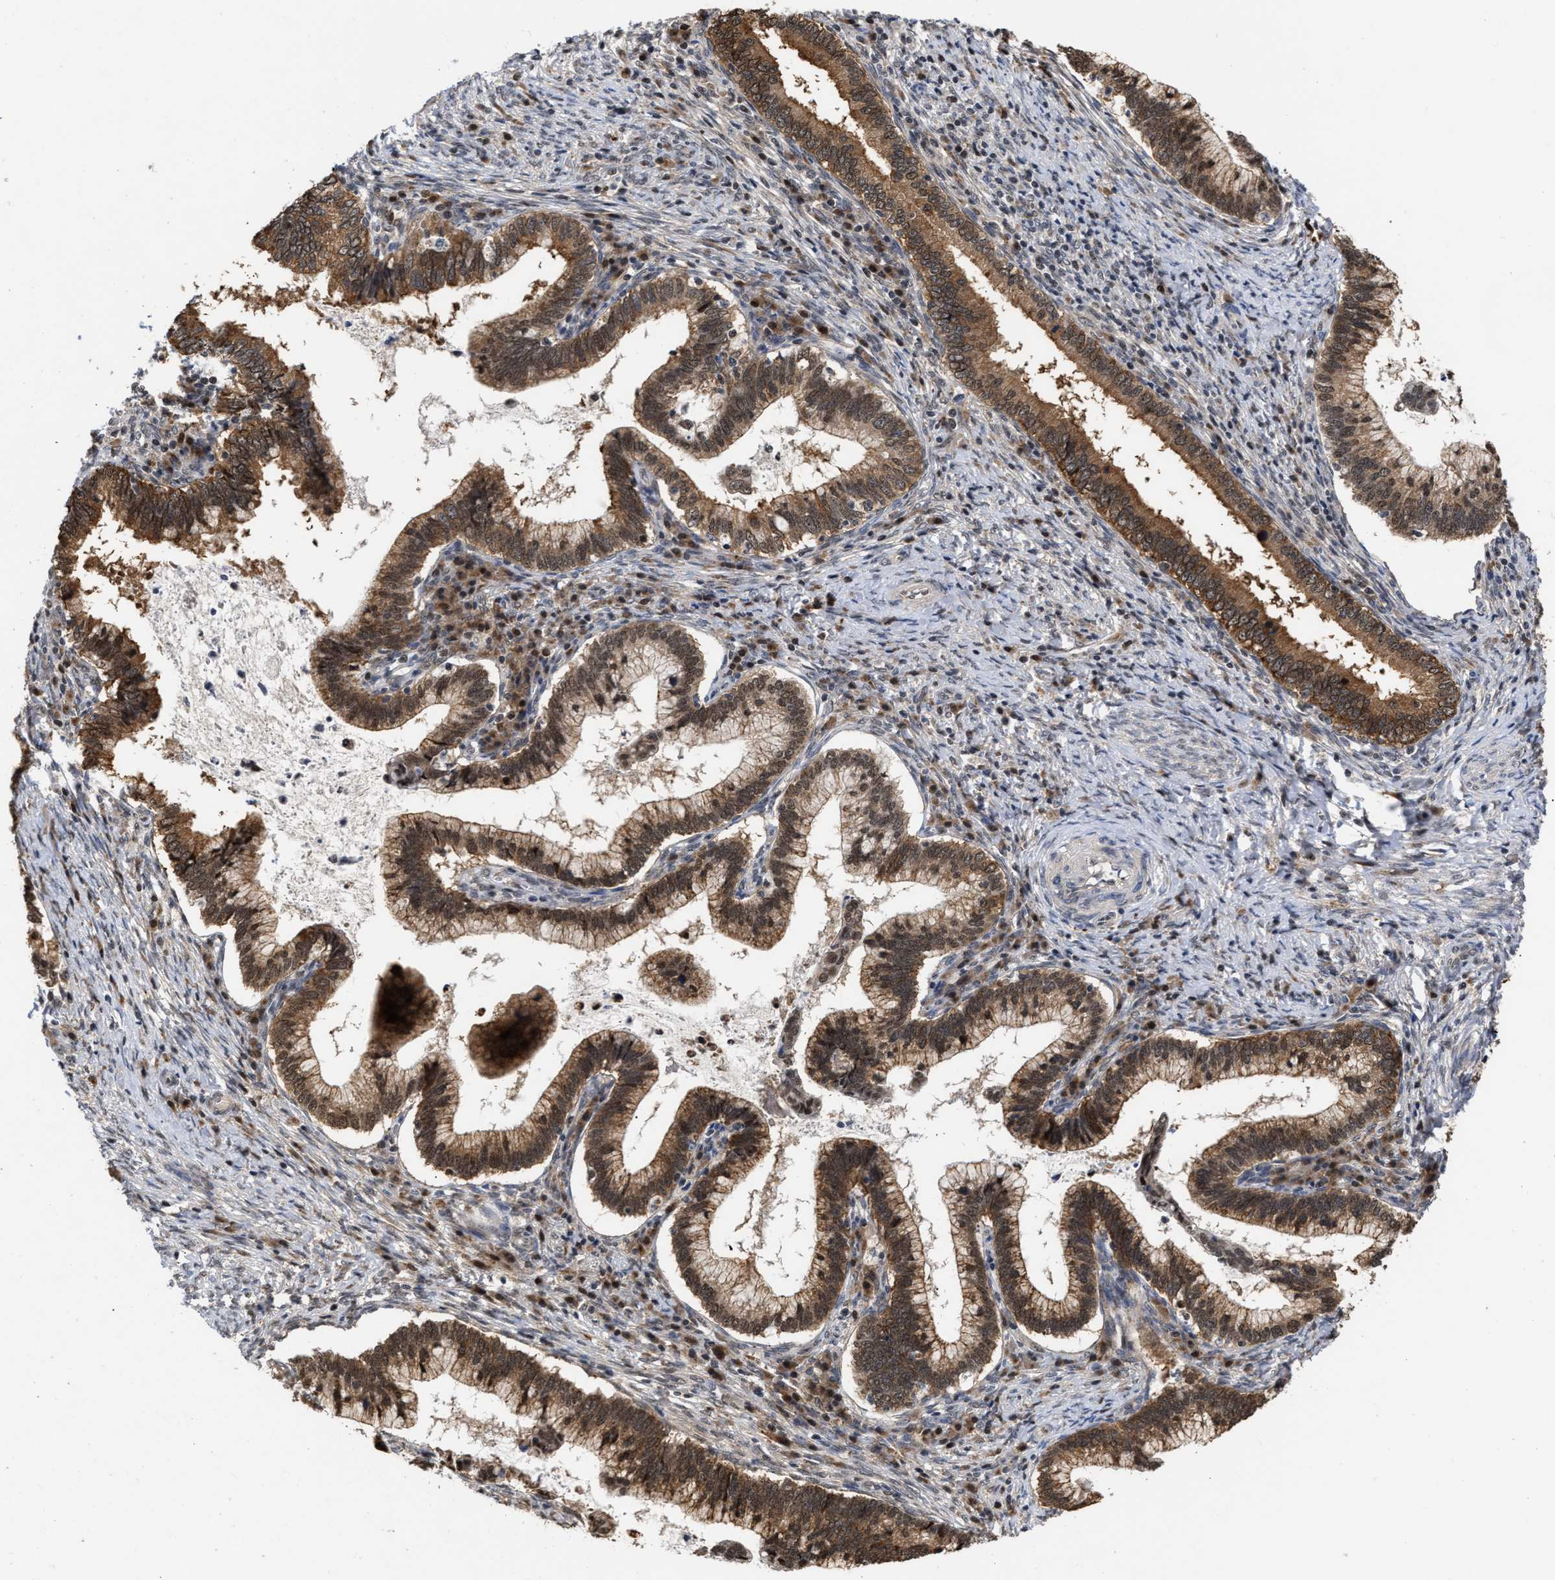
{"staining": {"intensity": "moderate", "quantity": ">75%", "location": "cytoplasmic/membranous"}, "tissue": "cervical cancer", "cell_type": "Tumor cells", "image_type": "cancer", "snomed": [{"axis": "morphology", "description": "Adenocarcinoma, NOS"}, {"axis": "topography", "description": "Cervix"}], "caption": "A micrograph of cervical cancer stained for a protein displays moderate cytoplasmic/membranous brown staining in tumor cells.", "gene": "CLIP2", "patient": {"sex": "female", "age": 36}}